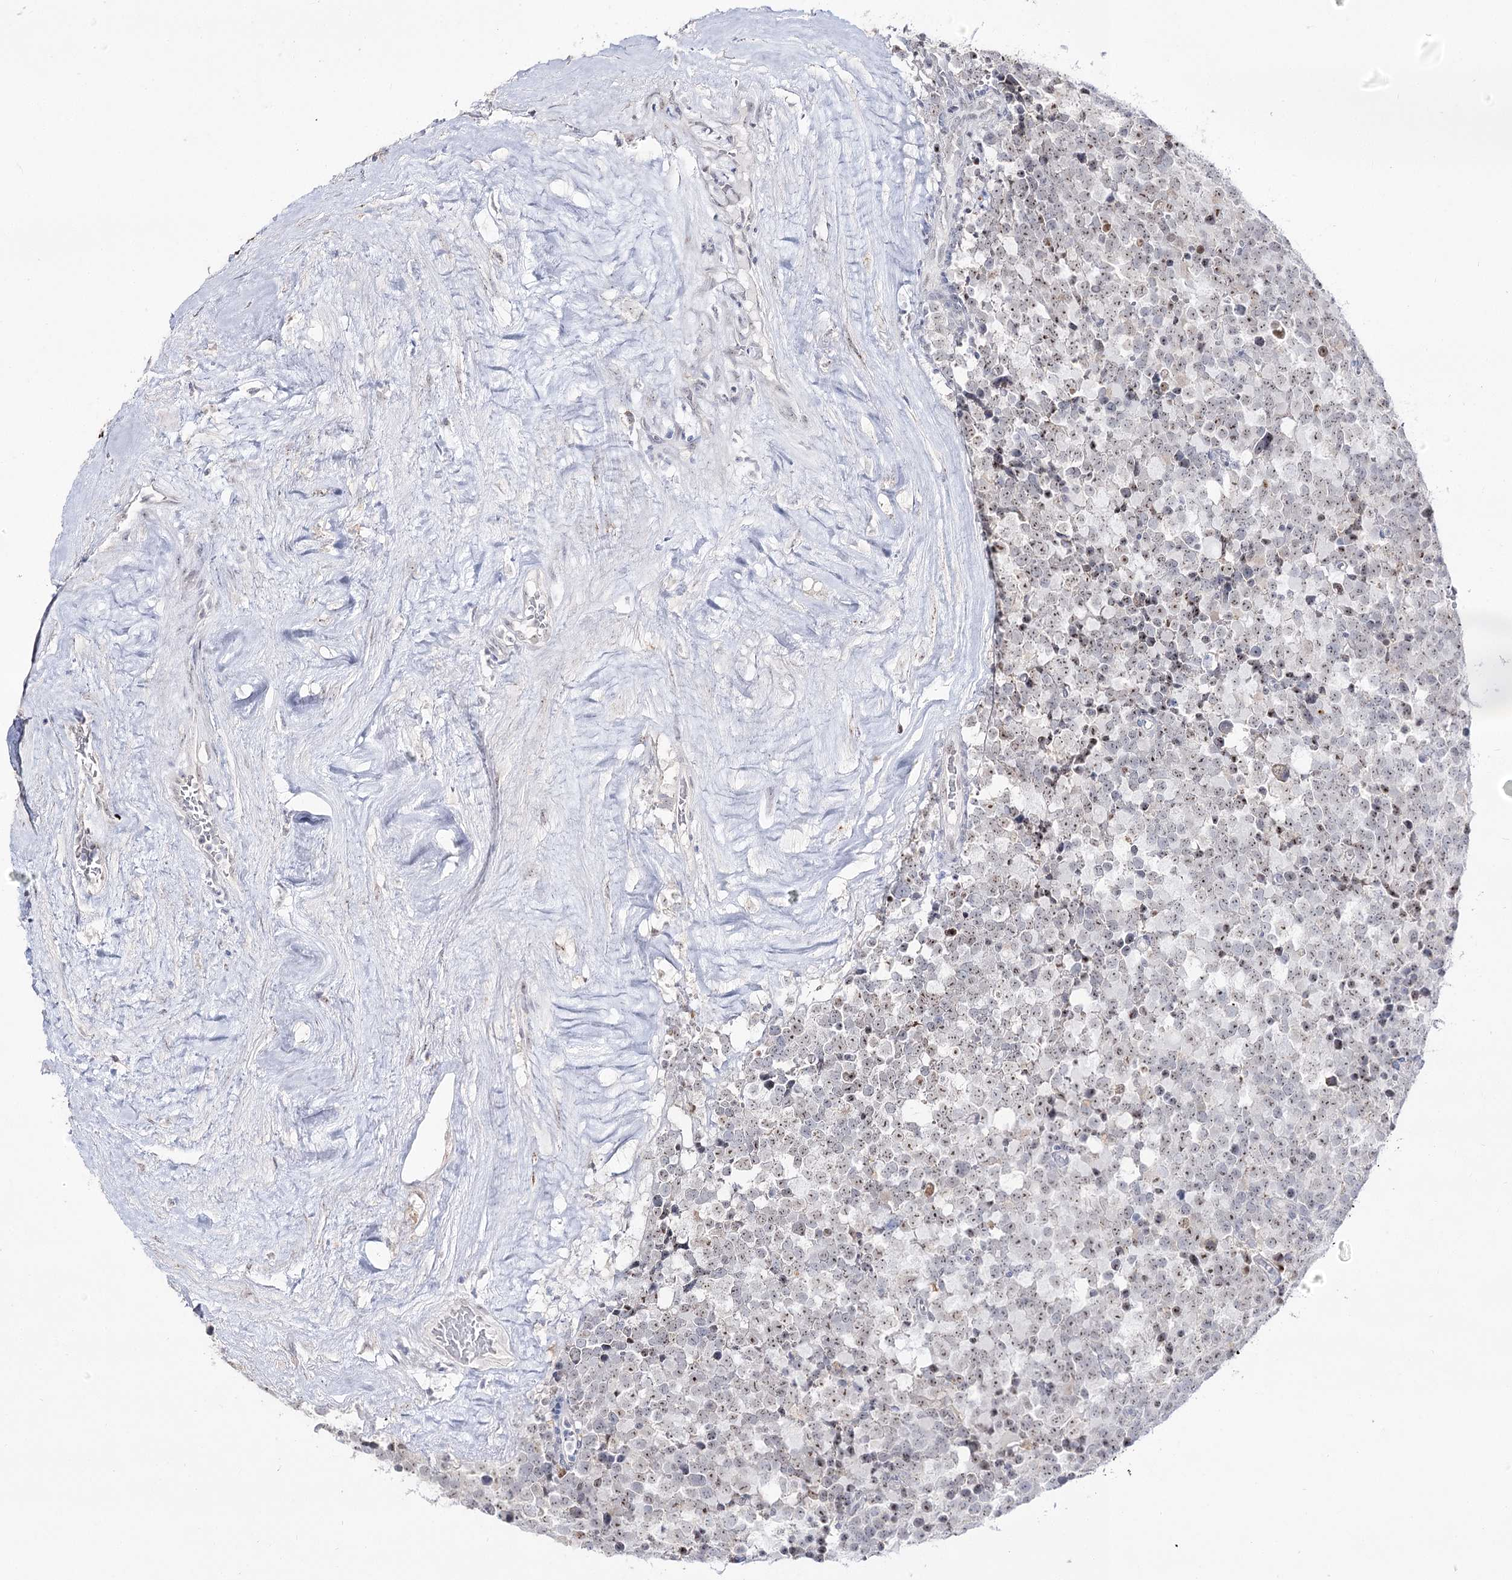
{"staining": {"intensity": "weak", "quantity": ">75%", "location": "nuclear"}, "tissue": "testis cancer", "cell_type": "Tumor cells", "image_type": "cancer", "snomed": [{"axis": "morphology", "description": "Seminoma, NOS"}, {"axis": "topography", "description": "Testis"}], "caption": "Immunohistochemistry (IHC) (DAB) staining of human testis cancer reveals weak nuclear protein positivity in approximately >75% of tumor cells.", "gene": "DDX50", "patient": {"sex": "male", "age": 71}}